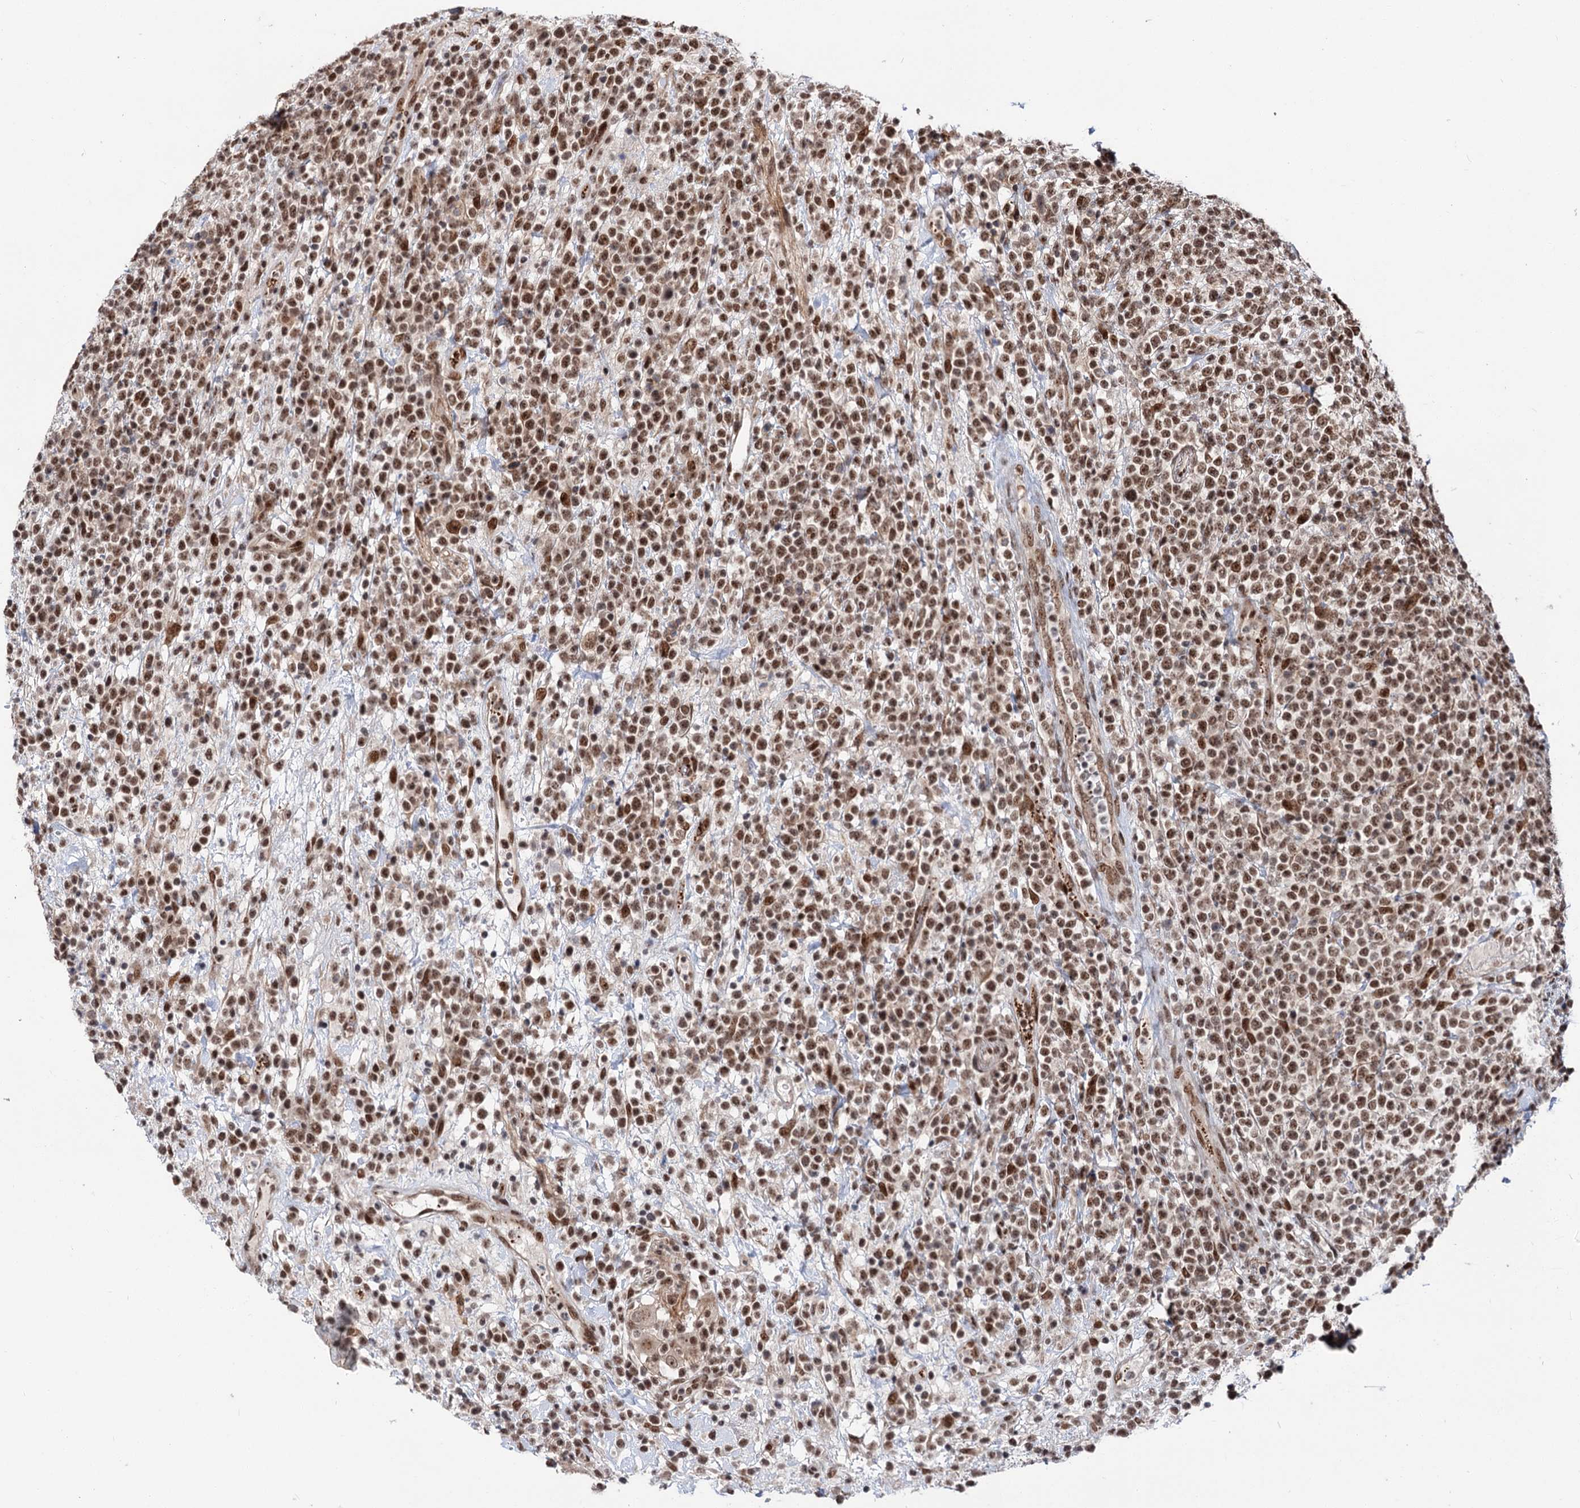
{"staining": {"intensity": "moderate", "quantity": ">75%", "location": "nuclear"}, "tissue": "lymphoma", "cell_type": "Tumor cells", "image_type": "cancer", "snomed": [{"axis": "morphology", "description": "Malignant lymphoma, non-Hodgkin's type, High grade"}, {"axis": "topography", "description": "Colon"}], "caption": "Protein analysis of malignant lymphoma, non-Hodgkin's type (high-grade) tissue shows moderate nuclear expression in approximately >75% of tumor cells.", "gene": "MAML1", "patient": {"sex": "female", "age": 53}}